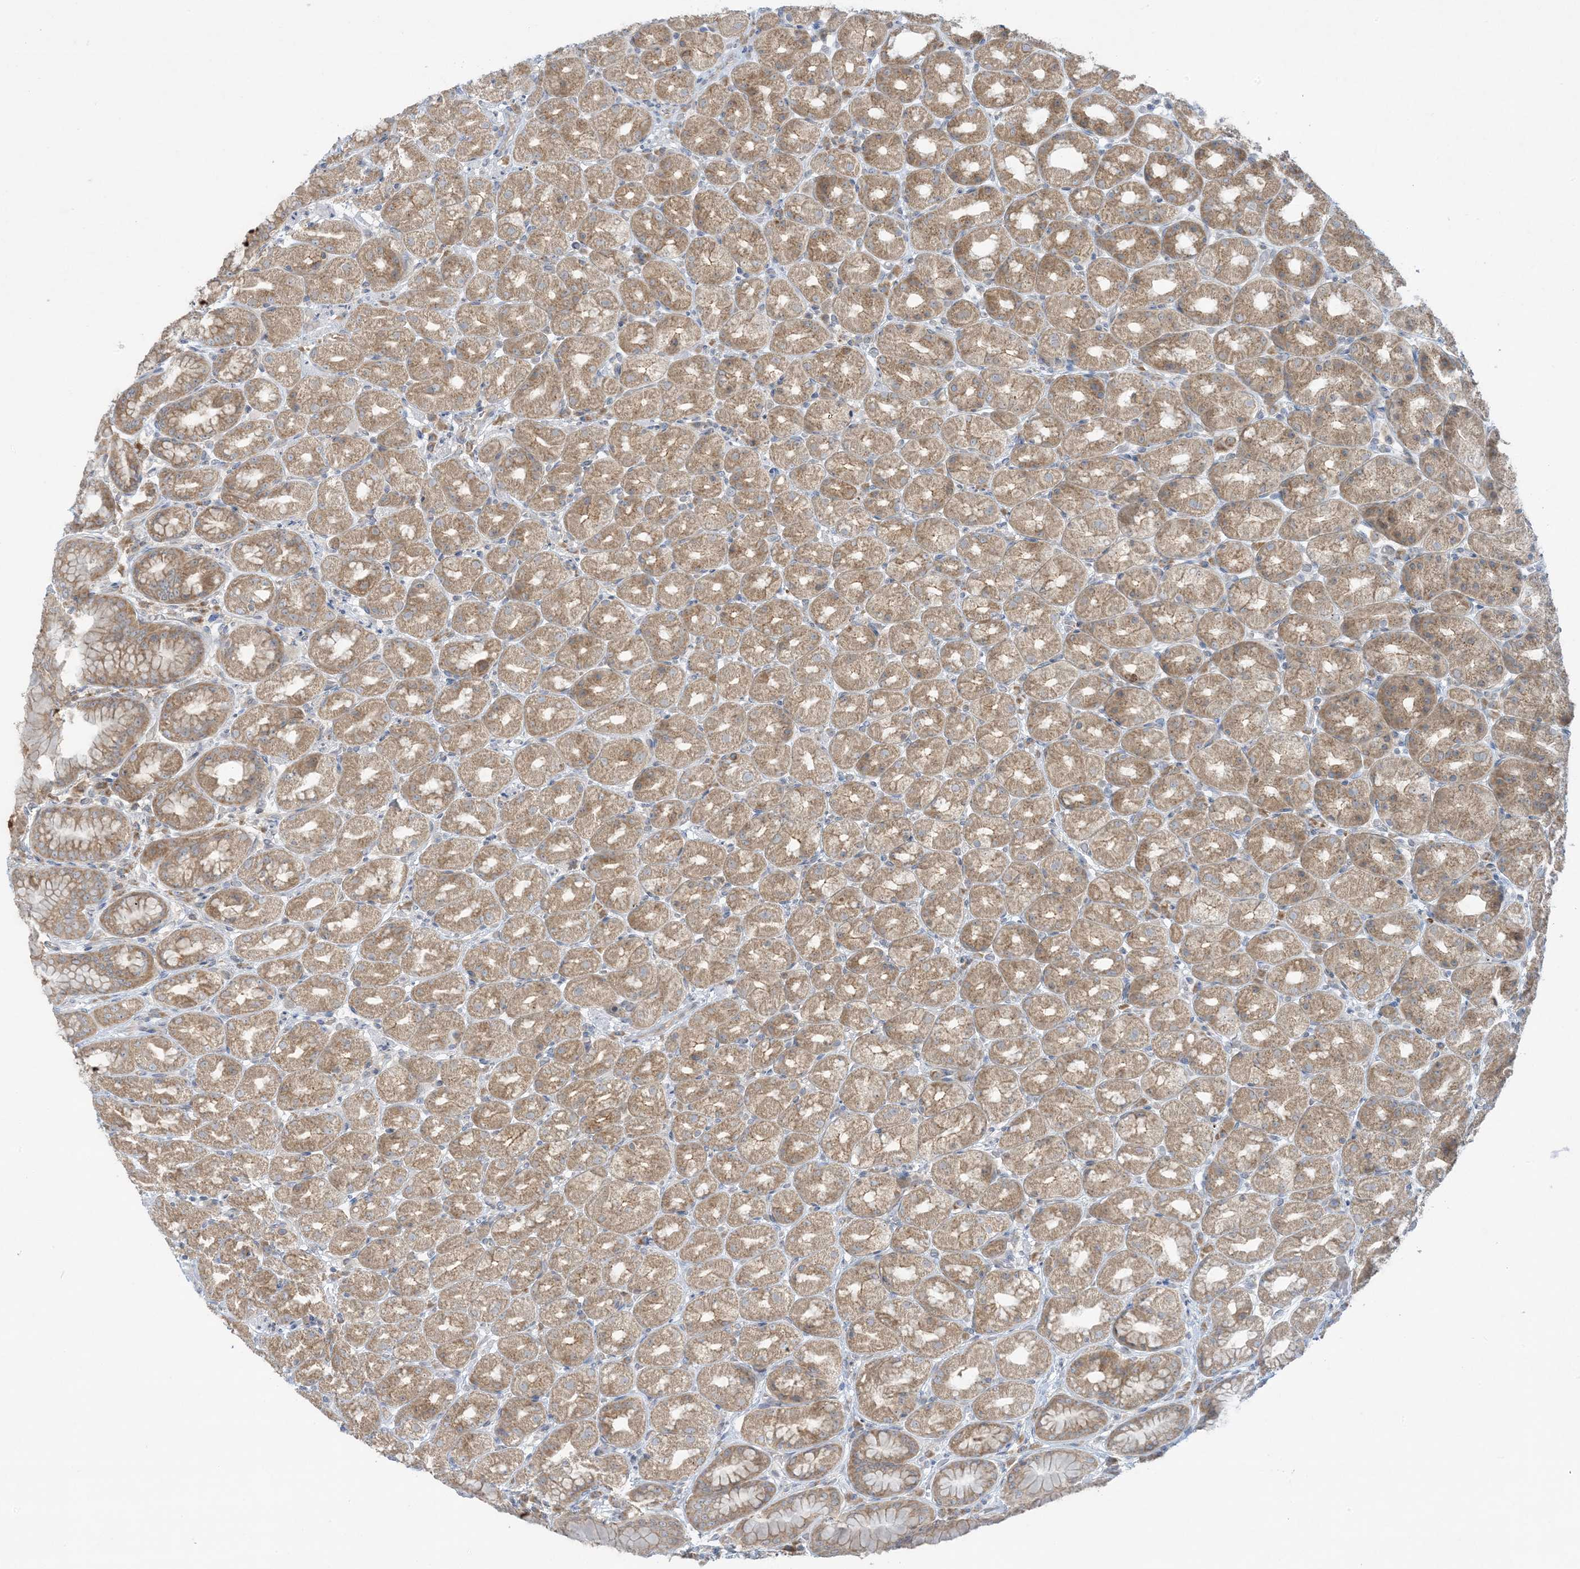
{"staining": {"intensity": "weak", "quantity": ">75%", "location": "cytoplasmic/membranous"}, "tissue": "stomach", "cell_type": "Glandular cells", "image_type": "normal", "snomed": [{"axis": "morphology", "description": "Normal tissue, NOS"}, {"axis": "topography", "description": "Stomach, upper"}], "caption": "A brown stain highlights weak cytoplasmic/membranous staining of a protein in glandular cells of unremarkable human stomach.", "gene": "RPP40", "patient": {"sex": "male", "age": 68}}